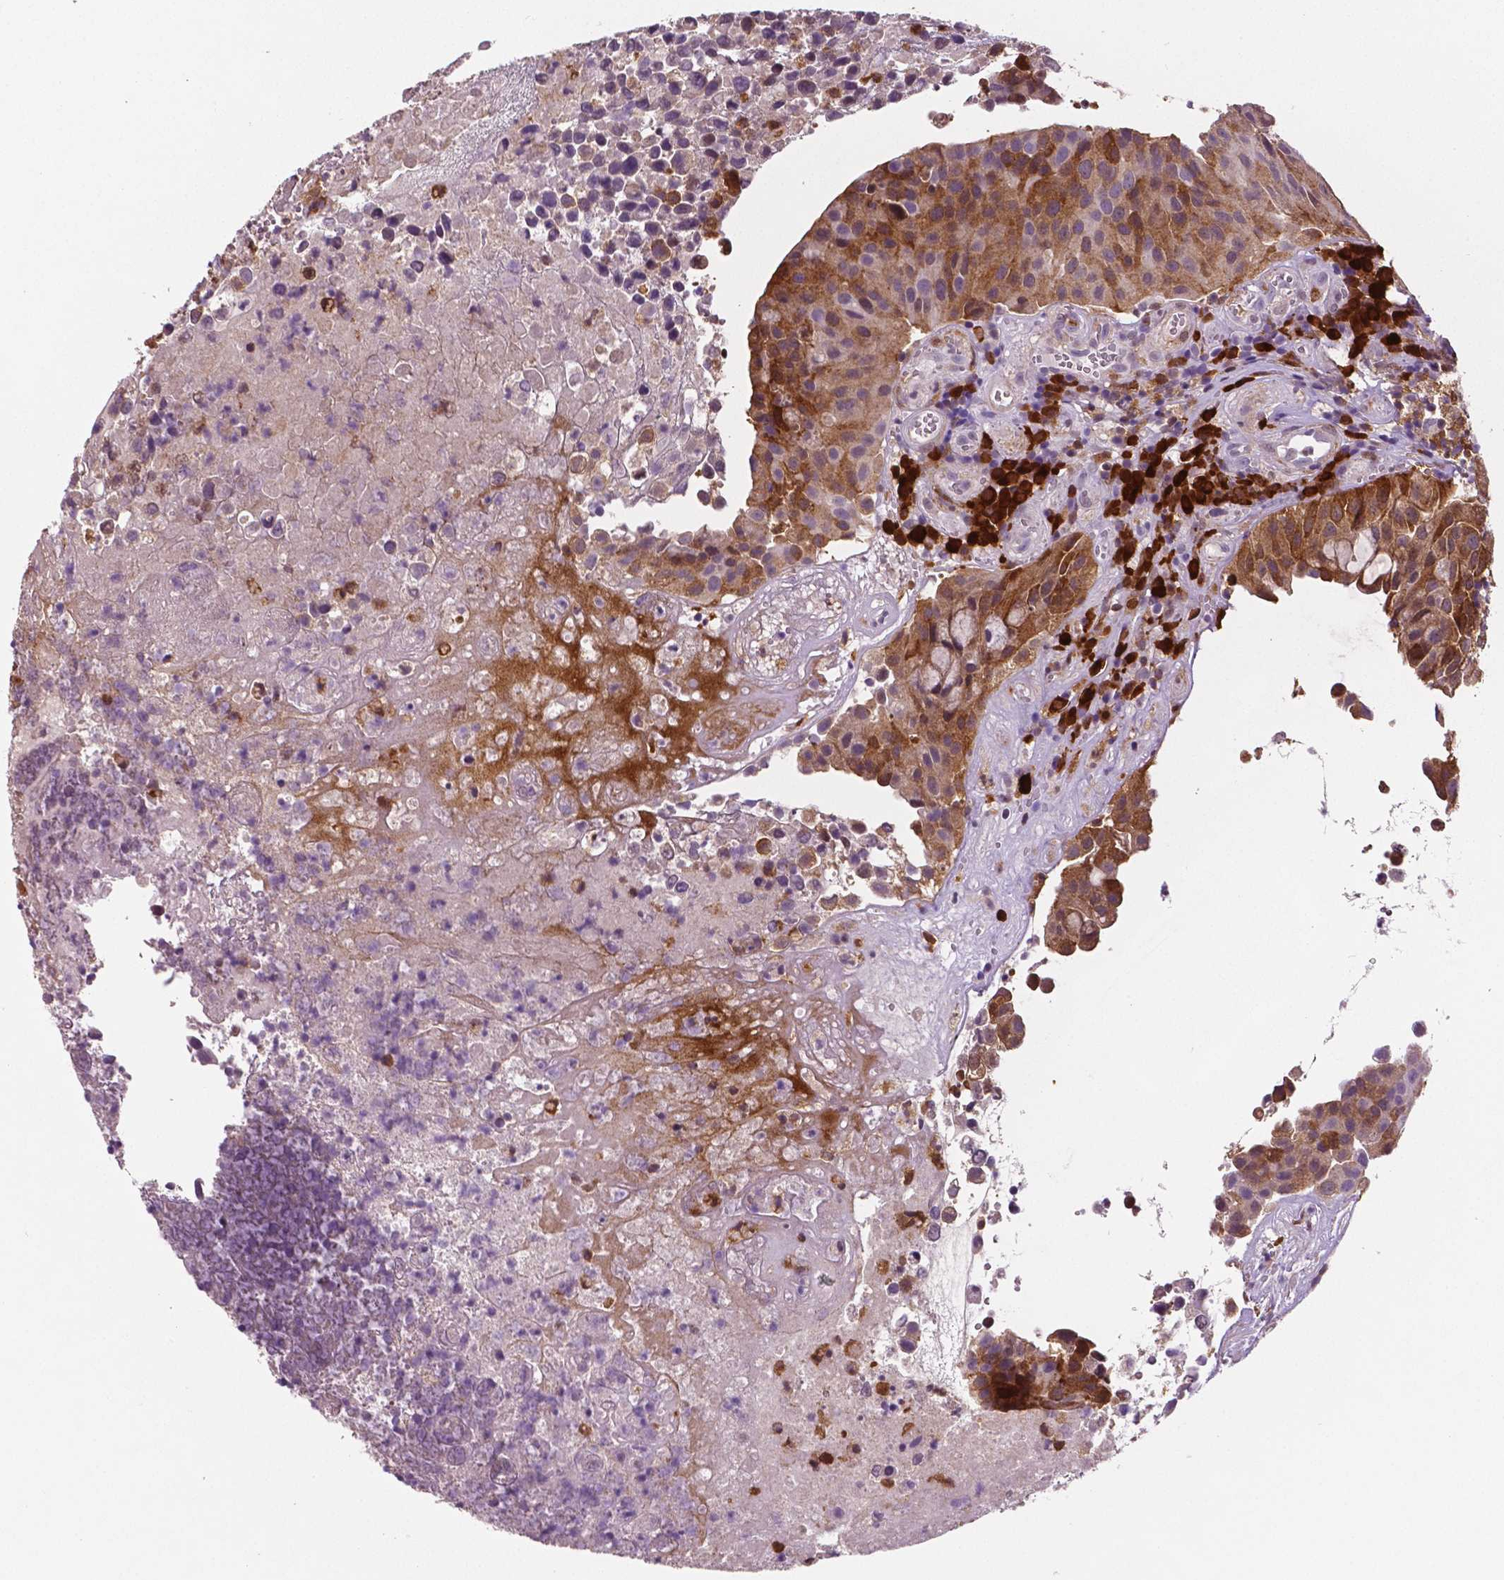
{"staining": {"intensity": "moderate", "quantity": "25%-75%", "location": "cytoplasmic/membranous"}, "tissue": "urothelial cancer", "cell_type": "Tumor cells", "image_type": "cancer", "snomed": [{"axis": "morphology", "description": "Urothelial carcinoma, Low grade"}, {"axis": "topography", "description": "Urinary bladder"}], "caption": "Low-grade urothelial carcinoma stained for a protein (brown) shows moderate cytoplasmic/membranous positive positivity in approximately 25%-75% of tumor cells.", "gene": "PHGDH", "patient": {"sex": "male", "age": 76}}